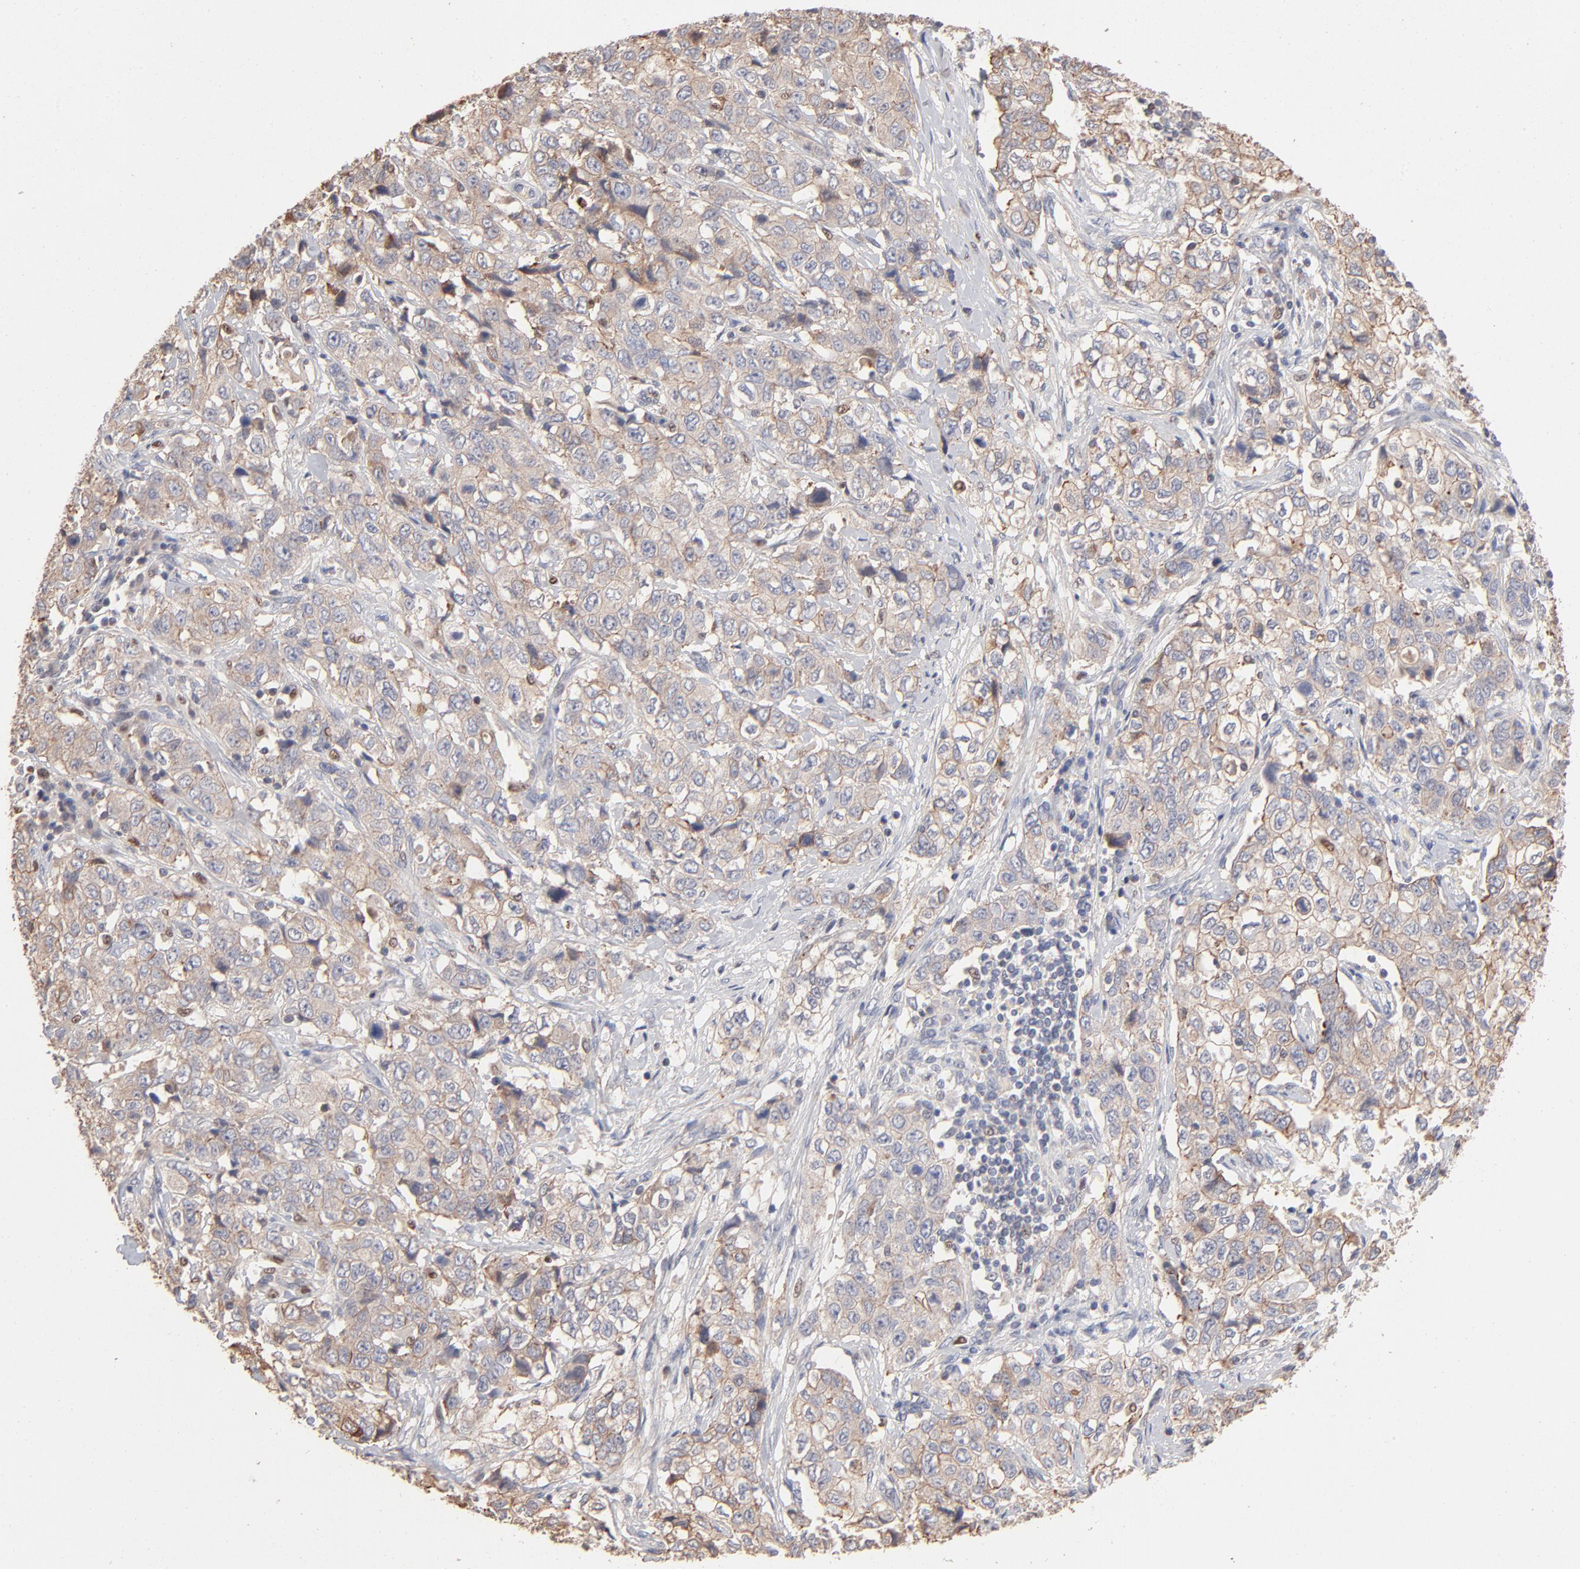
{"staining": {"intensity": "weak", "quantity": "<25%", "location": "cytoplasmic/membranous"}, "tissue": "stomach cancer", "cell_type": "Tumor cells", "image_type": "cancer", "snomed": [{"axis": "morphology", "description": "Adenocarcinoma, NOS"}, {"axis": "topography", "description": "Stomach"}], "caption": "Tumor cells show no significant protein positivity in adenocarcinoma (stomach).", "gene": "ARHGEF6", "patient": {"sex": "male", "age": 48}}